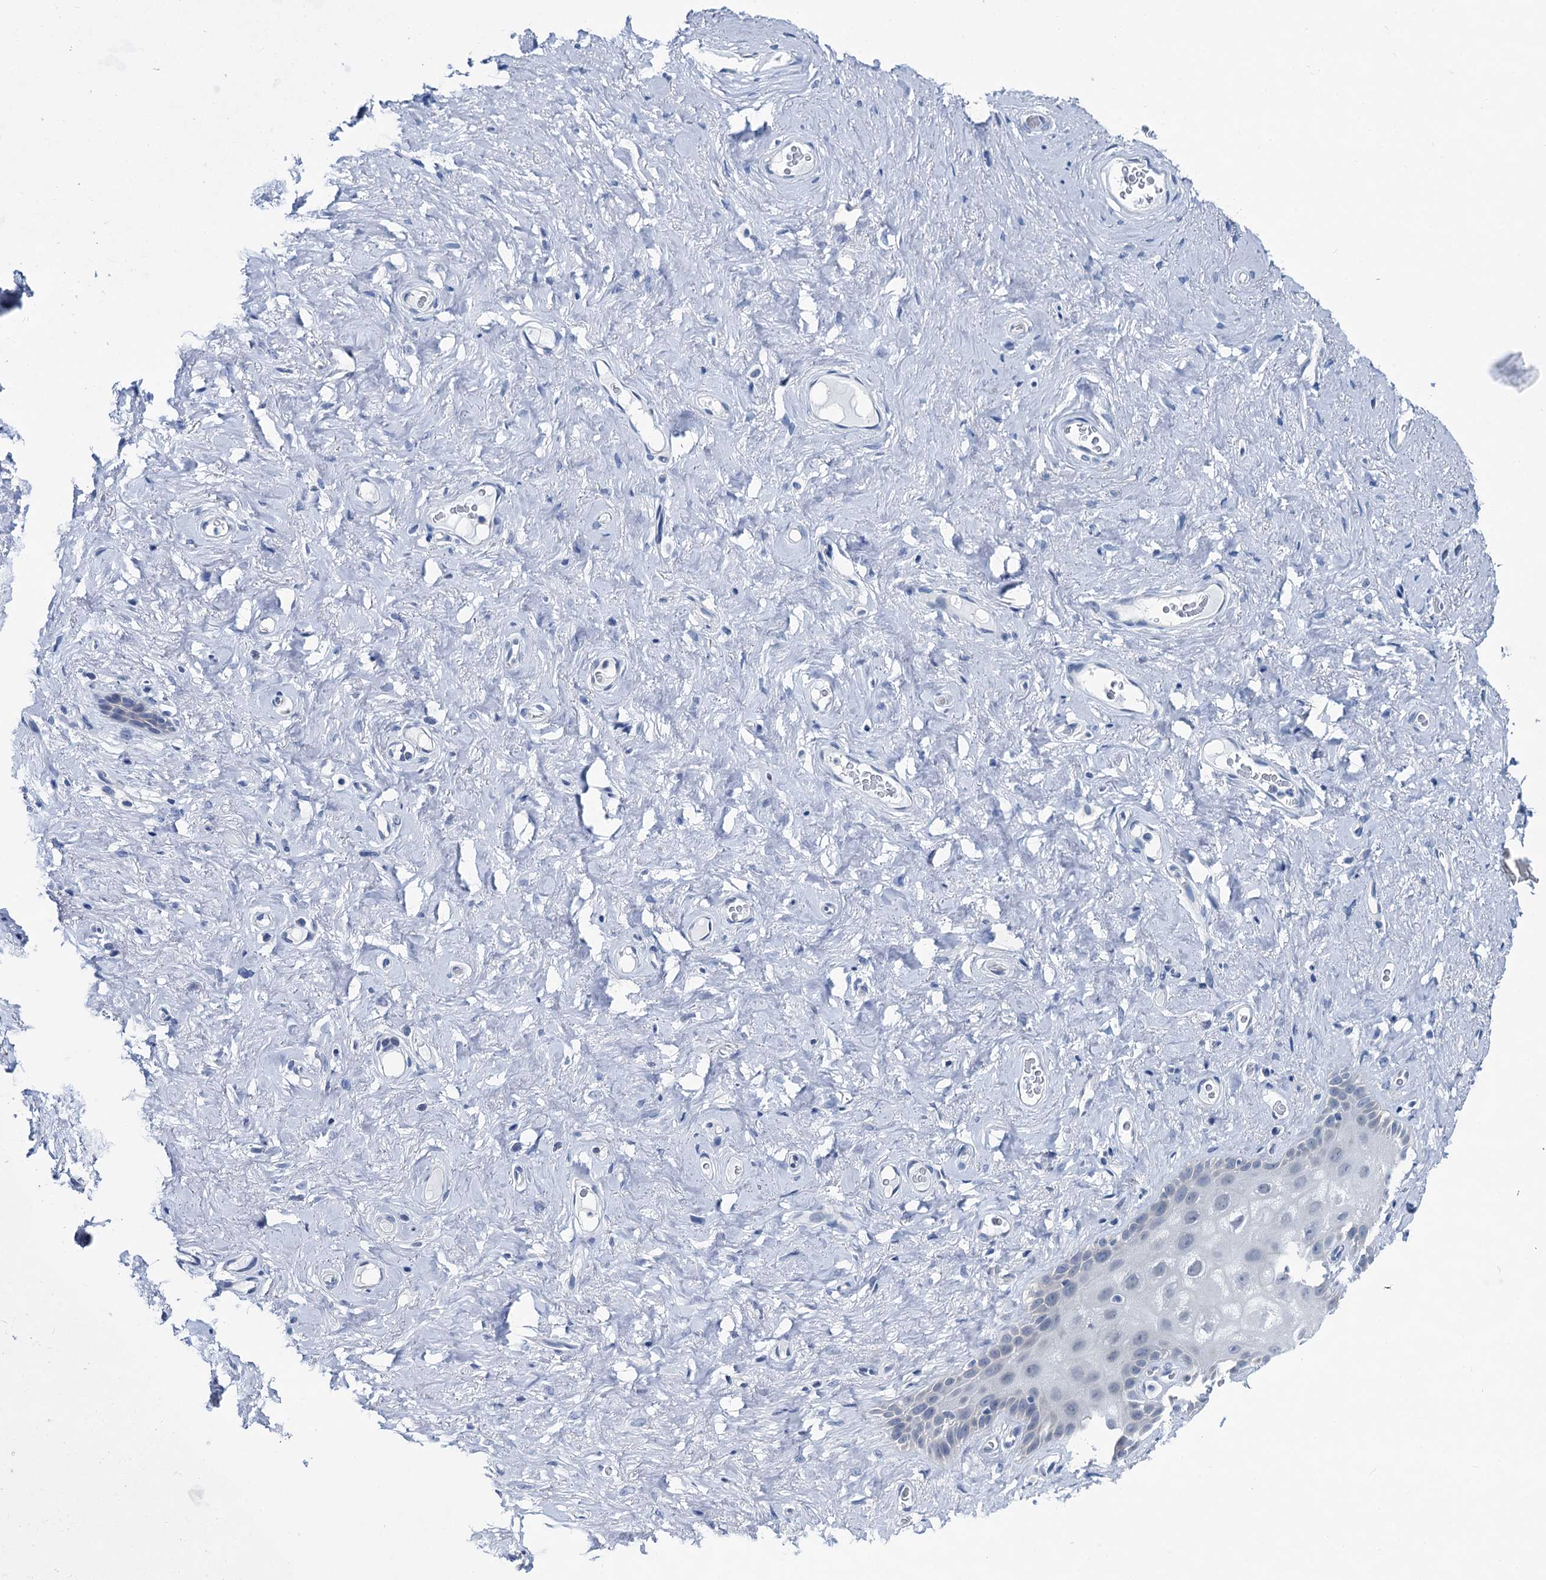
{"staining": {"intensity": "negative", "quantity": "none", "location": "none"}, "tissue": "vagina", "cell_type": "Squamous epithelial cells", "image_type": "normal", "snomed": [{"axis": "morphology", "description": "Normal tissue, NOS"}, {"axis": "topography", "description": "Vagina"}], "caption": "IHC image of normal human vagina stained for a protein (brown), which demonstrates no expression in squamous epithelial cells.", "gene": "MIOX", "patient": {"sex": "female", "age": 68}}